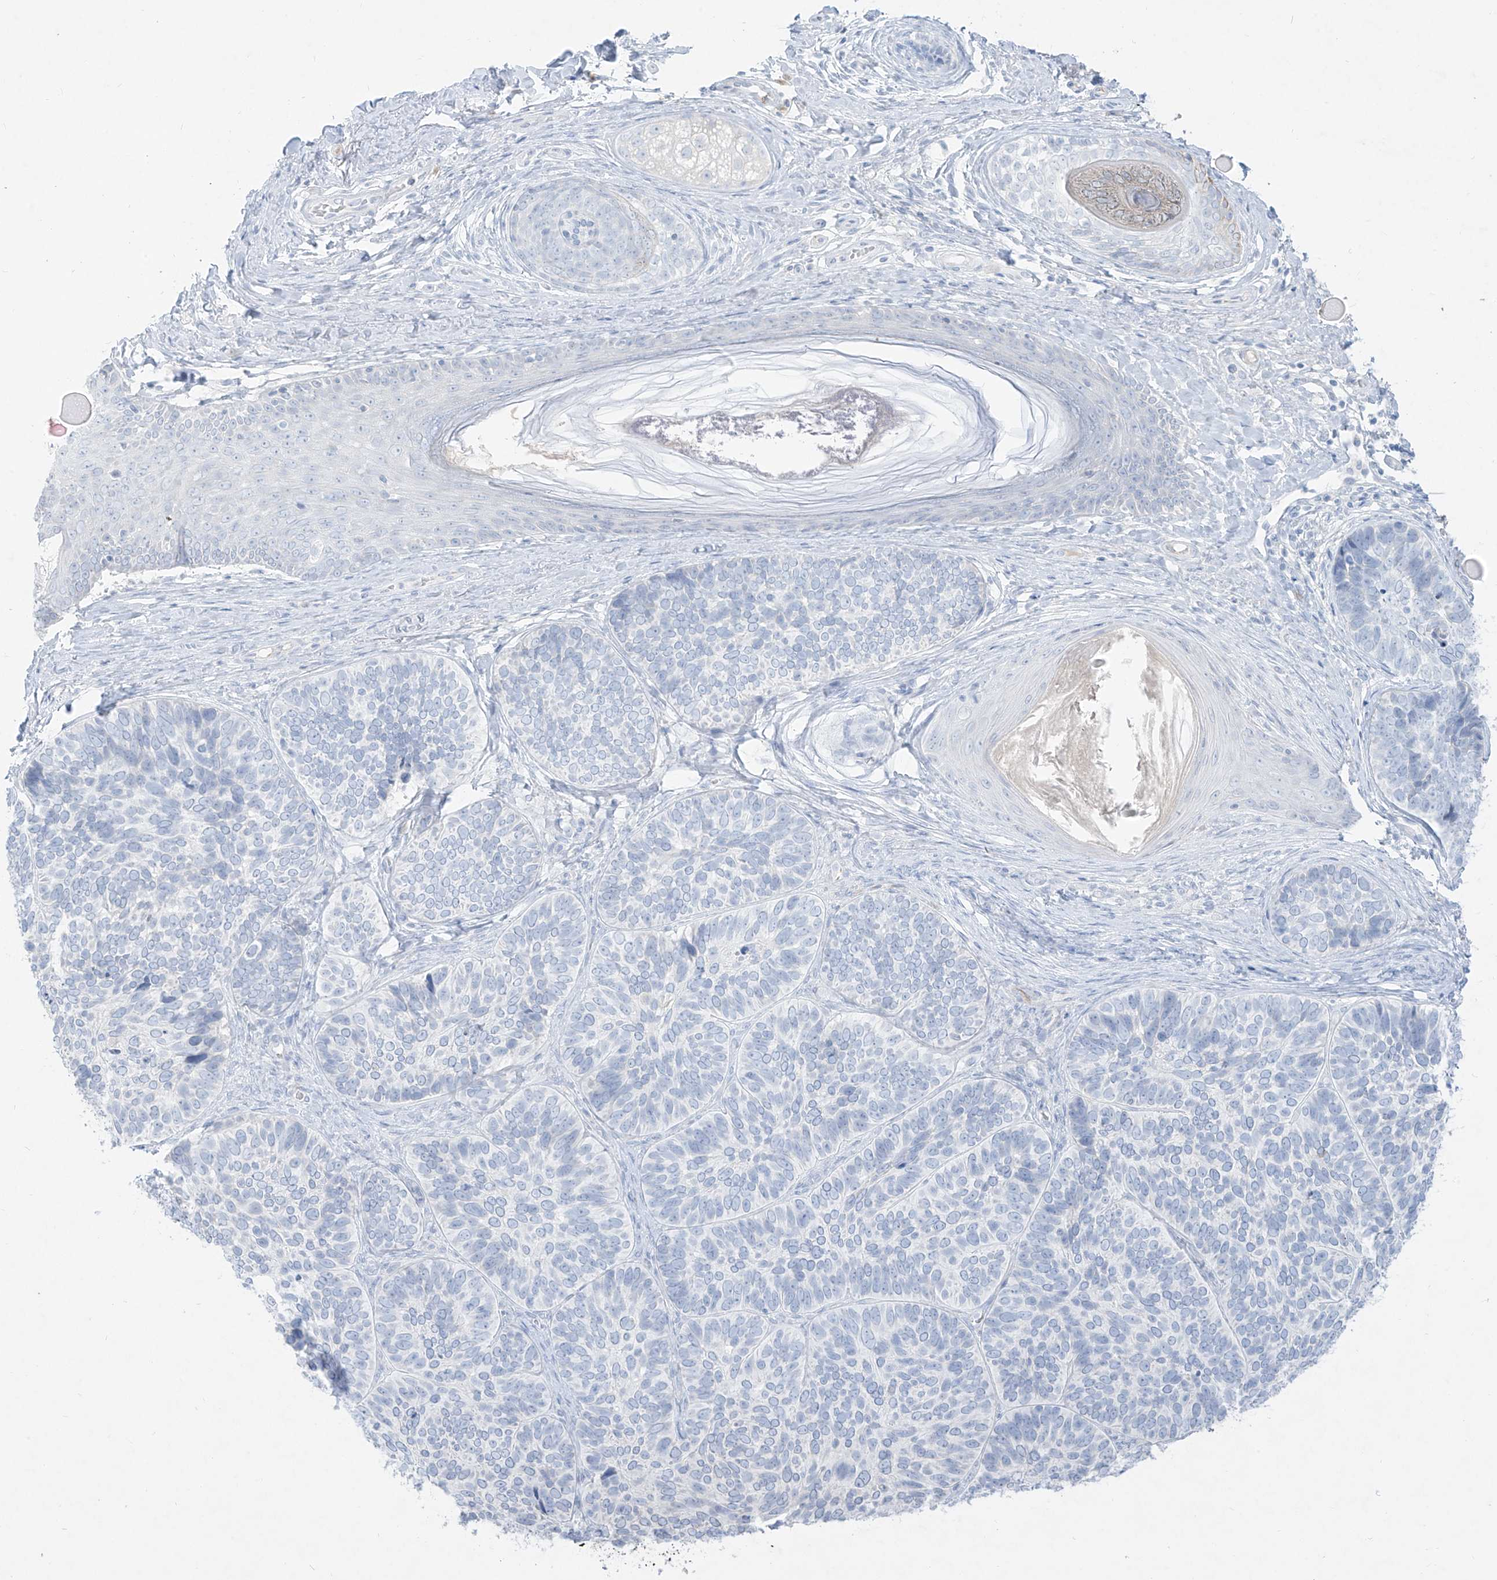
{"staining": {"intensity": "negative", "quantity": "none", "location": "none"}, "tissue": "skin cancer", "cell_type": "Tumor cells", "image_type": "cancer", "snomed": [{"axis": "morphology", "description": "Basal cell carcinoma"}, {"axis": "topography", "description": "Skin"}], "caption": "The IHC histopathology image has no significant staining in tumor cells of skin cancer tissue.", "gene": "TGM4", "patient": {"sex": "male", "age": 62}}